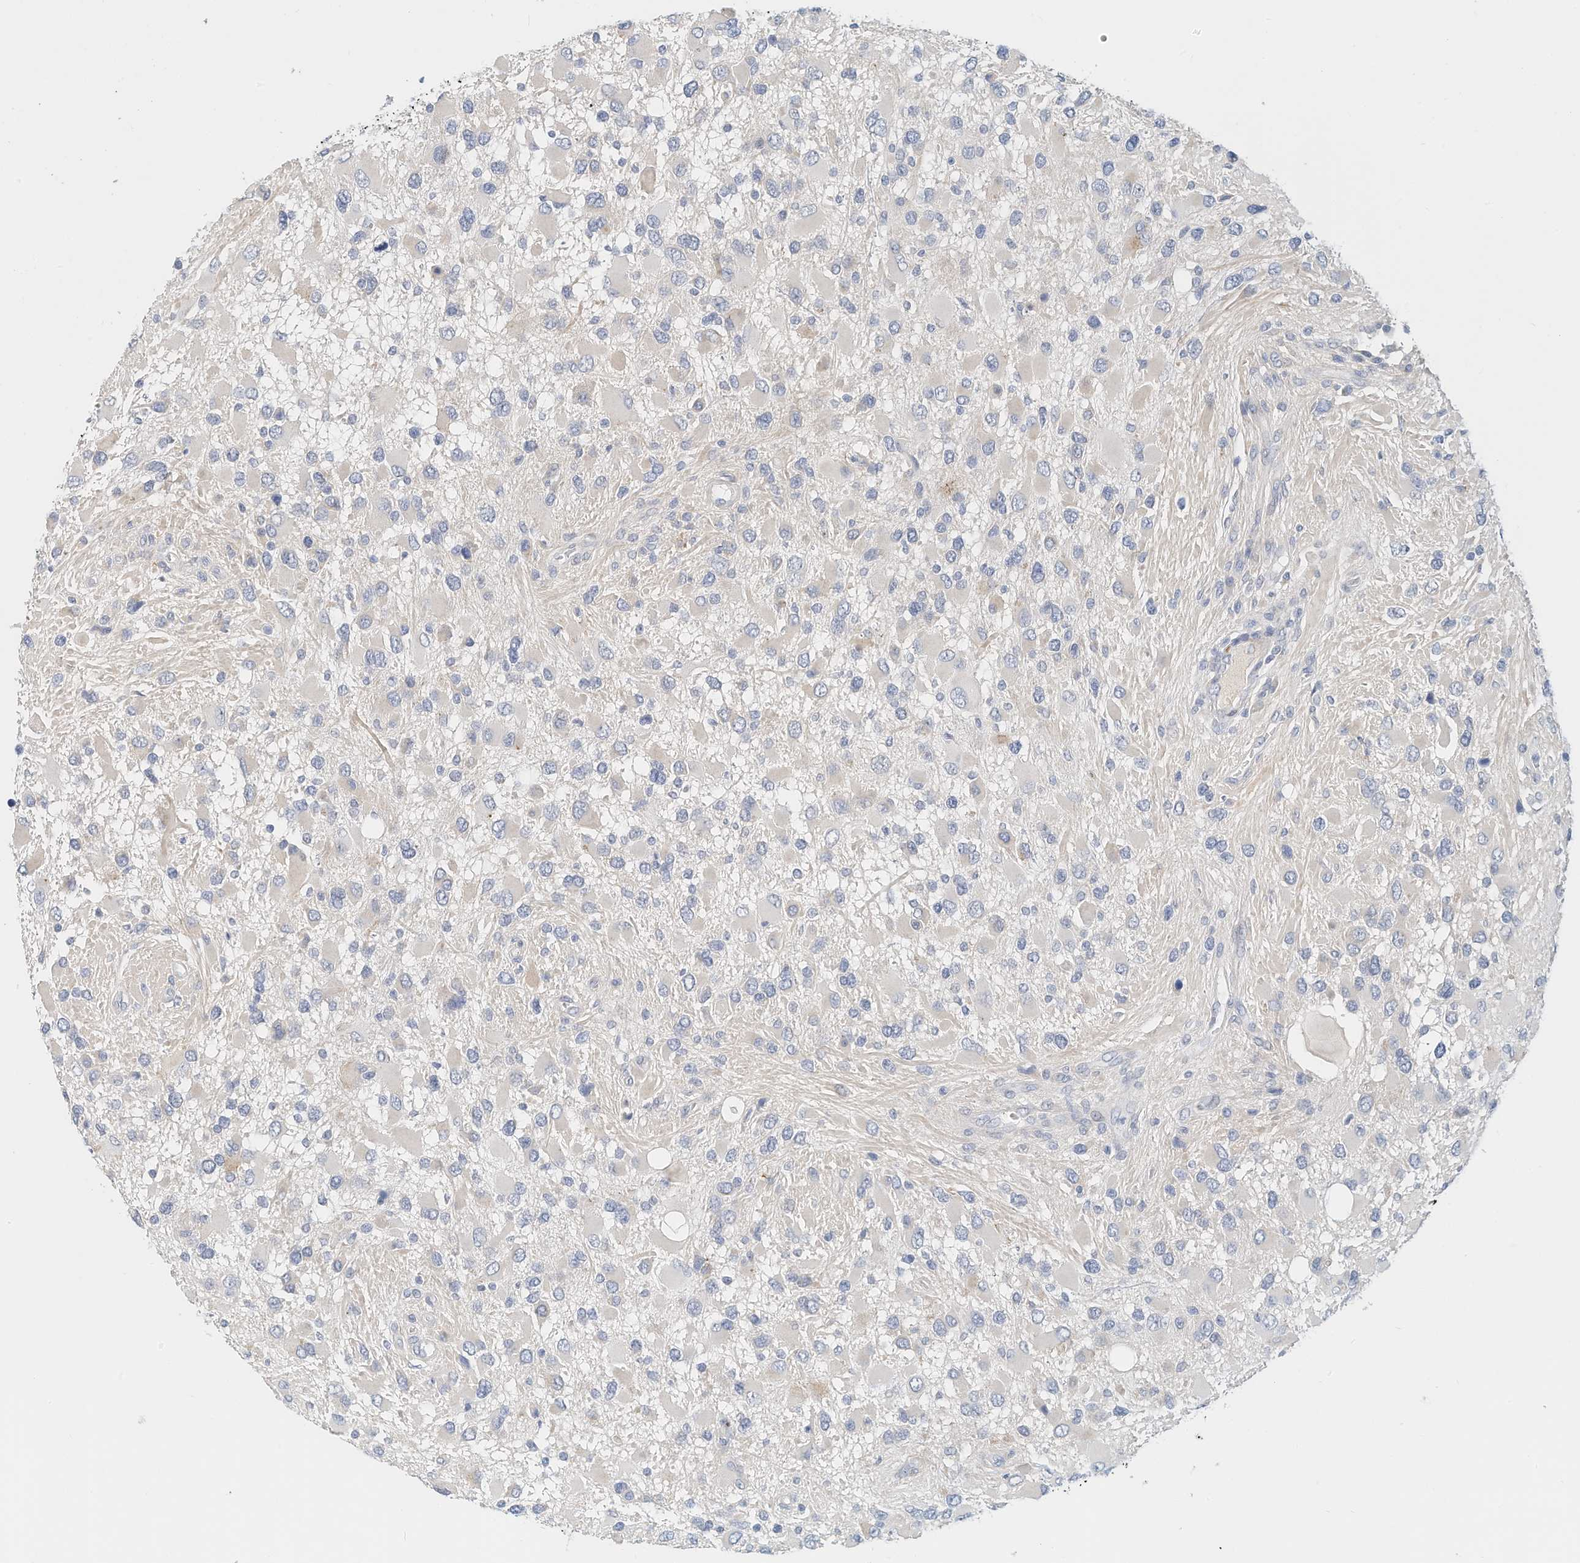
{"staining": {"intensity": "negative", "quantity": "none", "location": "none"}, "tissue": "glioma", "cell_type": "Tumor cells", "image_type": "cancer", "snomed": [{"axis": "morphology", "description": "Glioma, malignant, High grade"}, {"axis": "topography", "description": "Brain"}], "caption": "Tumor cells show no significant protein positivity in glioma.", "gene": "ARHGAP28", "patient": {"sex": "male", "age": 53}}